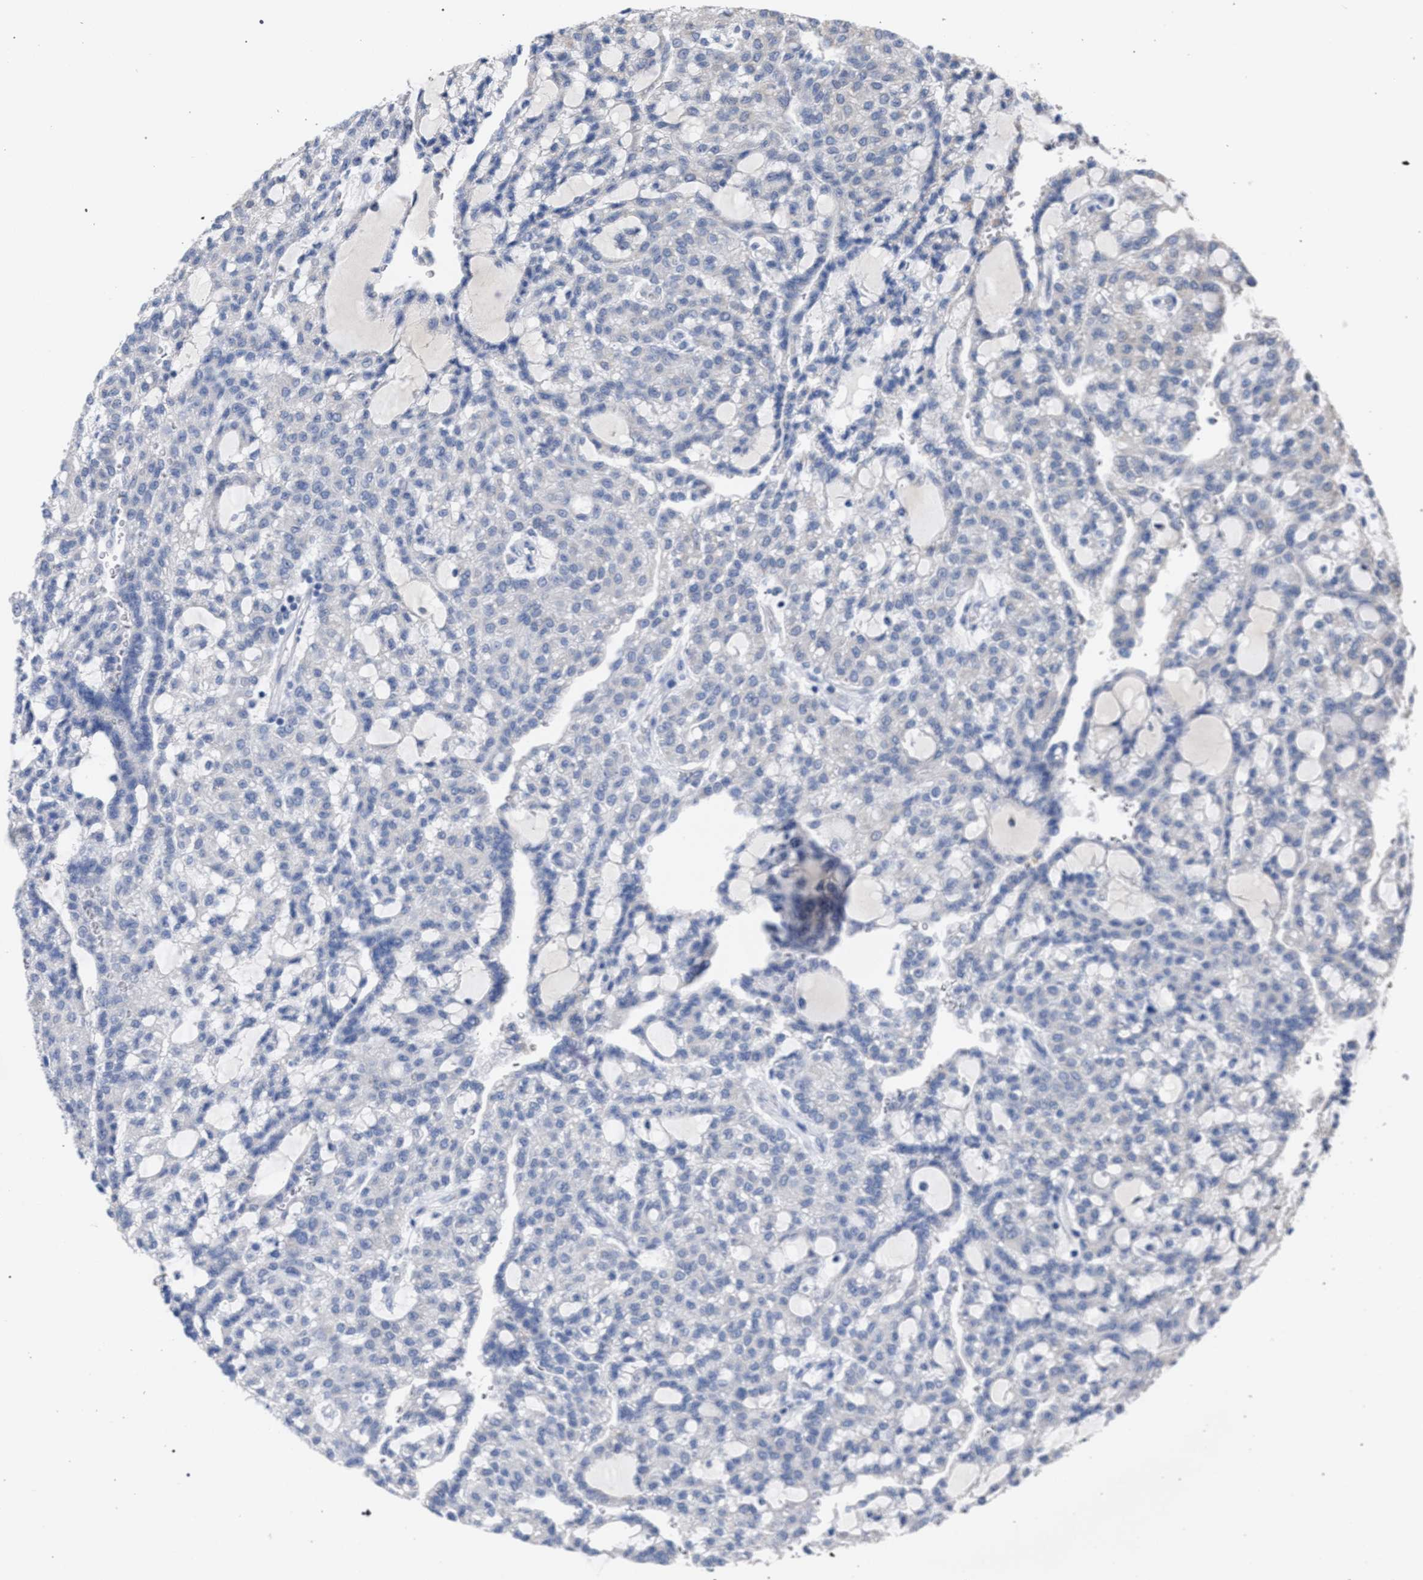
{"staining": {"intensity": "negative", "quantity": "none", "location": "none"}, "tissue": "renal cancer", "cell_type": "Tumor cells", "image_type": "cancer", "snomed": [{"axis": "morphology", "description": "Adenocarcinoma, NOS"}, {"axis": "topography", "description": "Kidney"}], "caption": "DAB immunohistochemical staining of adenocarcinoma (renal) reveals no significant positivity in tumor cells.", "gene": "GOLGA2", "patient": {"sex": "male", "age": 63}}